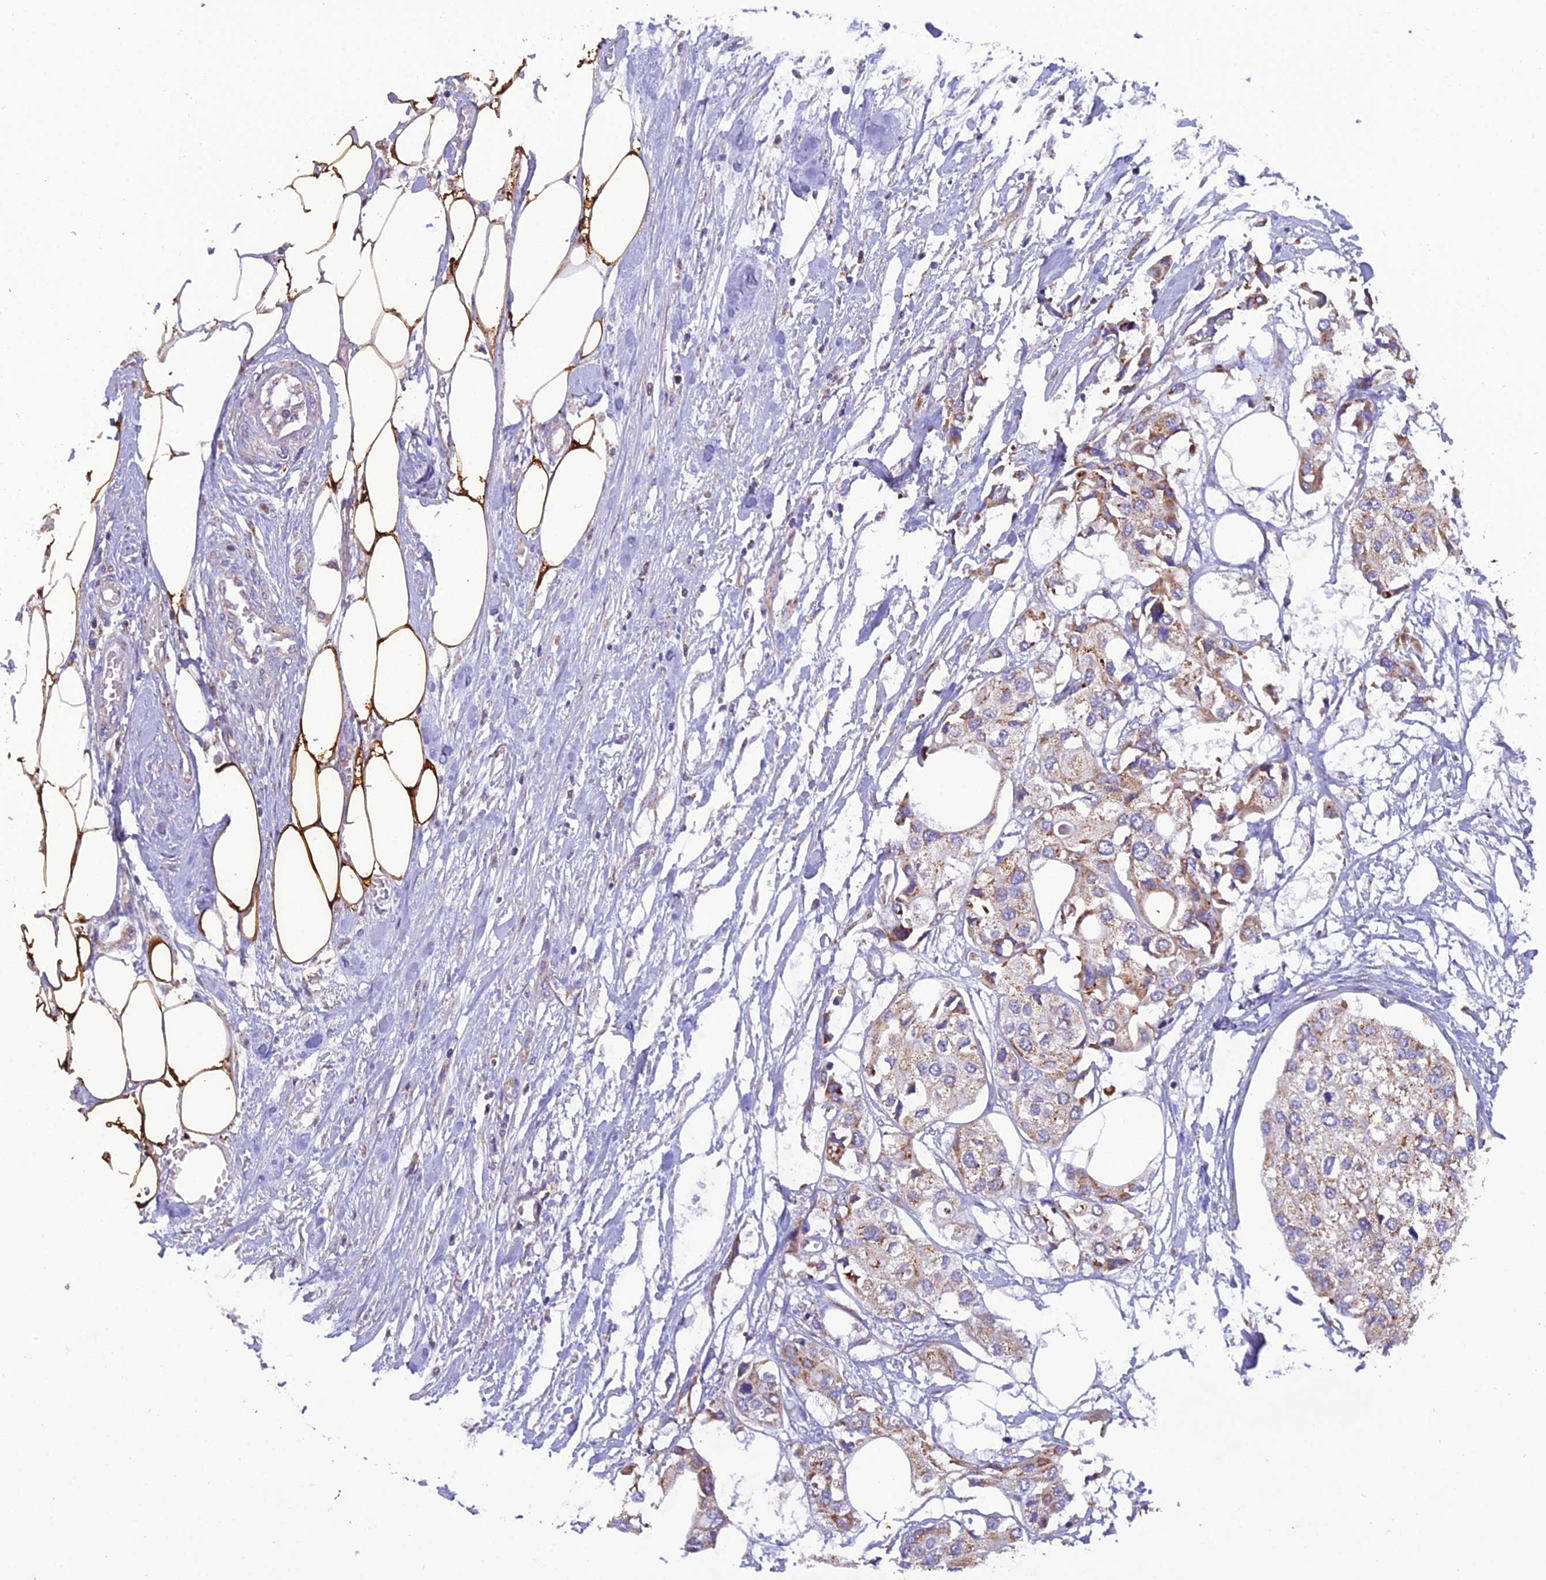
{"staining": {"intensity": "weak", "quantity": ">75%", "location": "cytoplasmic/membranous"}, "tissue": "urothelial cancer", "cell_type": "Tumor cells", "image_type": "cancer", "snomed": [{"axis": "morphology", "description": "Urothelial carcinoma, High grade"}, {"axis": "topography", "description": "Urinary bladder"}], "caption": "Immunohistochemical staining of urothelial cancer displays weak cytoplasmic/membranous protein positivity in about >75% of tumor cells.", "gene": "GPD1", "patient": {"sex": "male", "age": 64}}